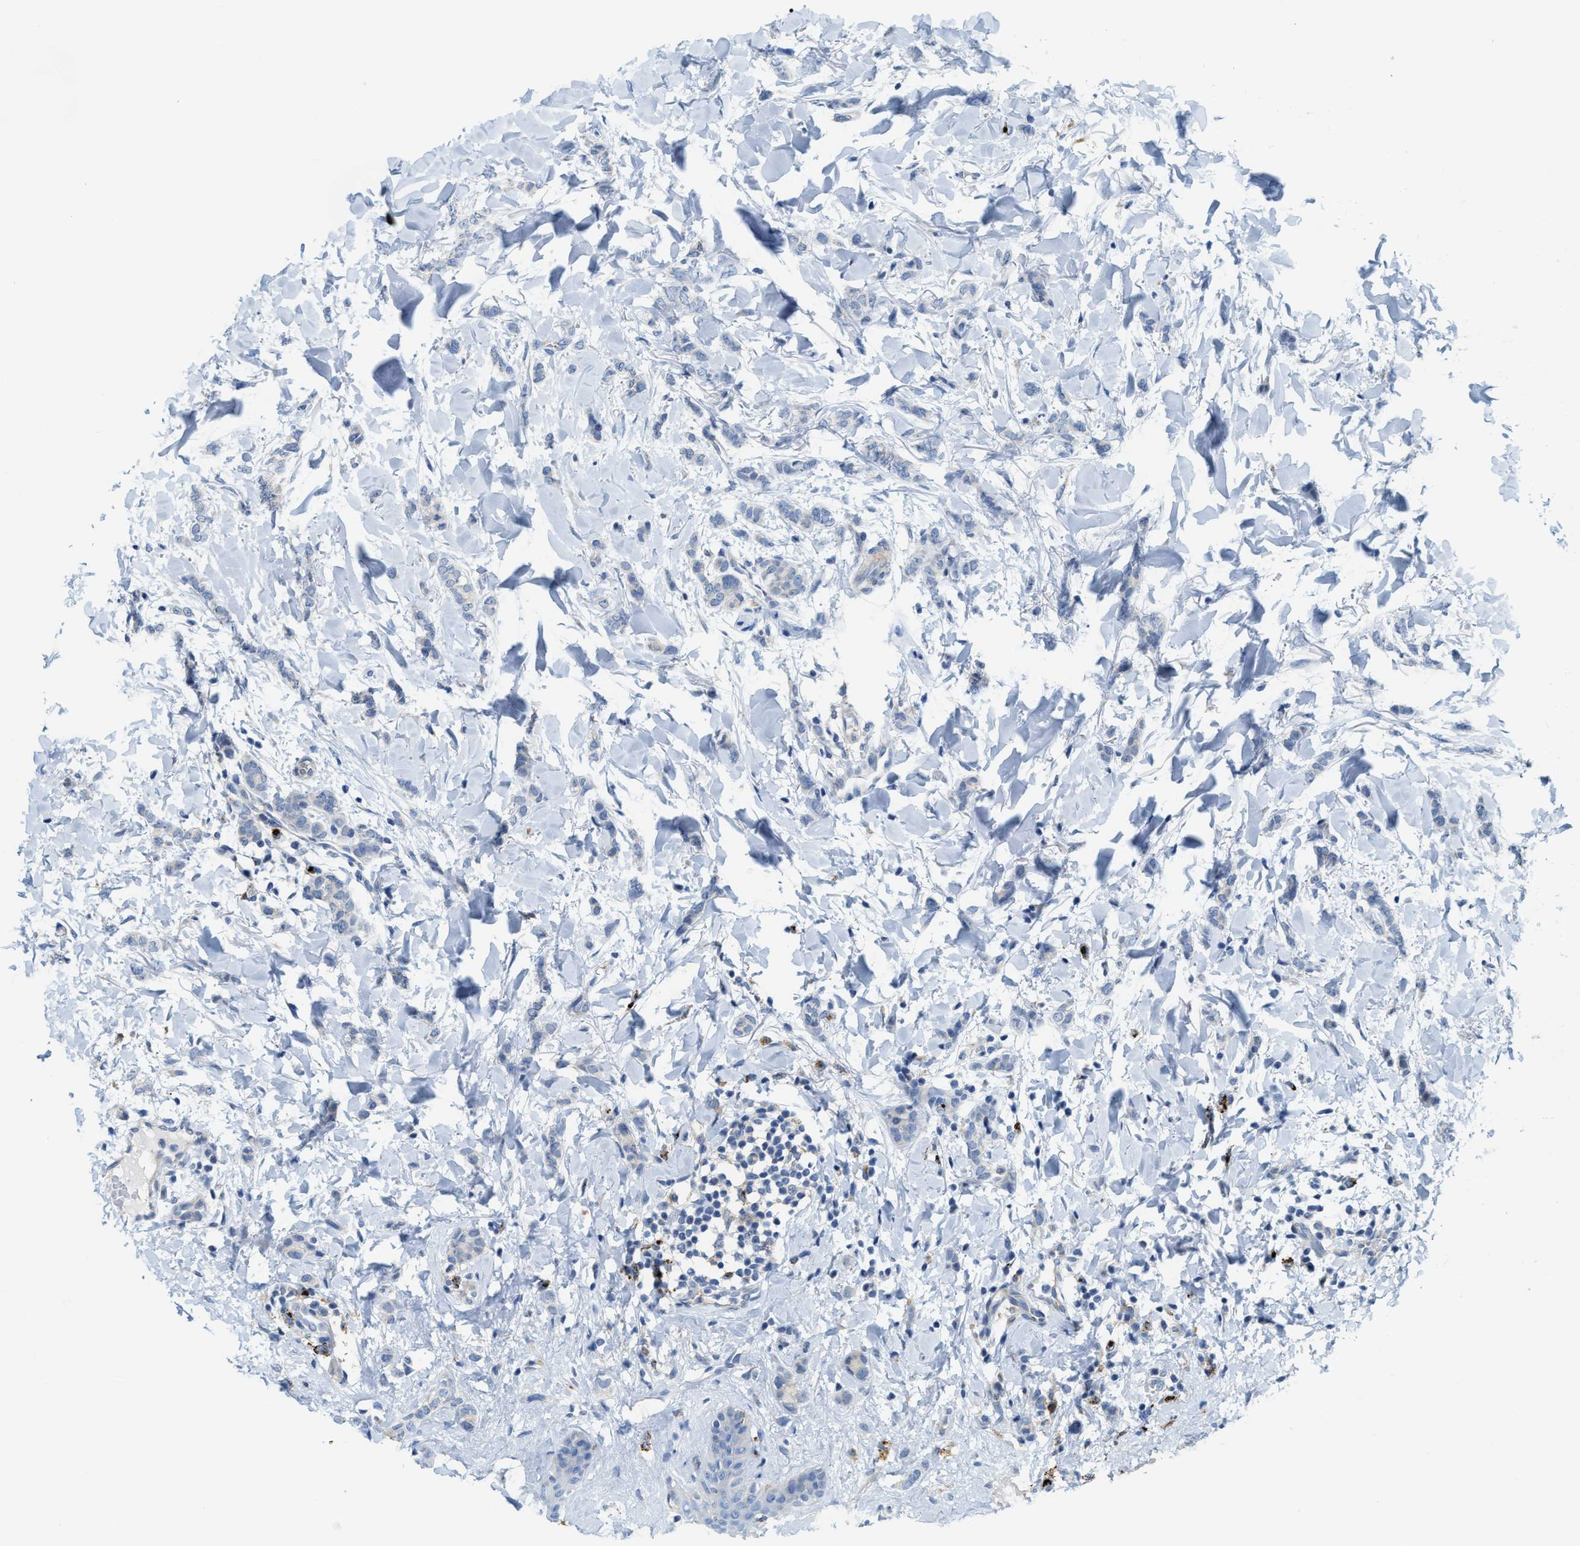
{"staining": {"intensity": "negative", "quantity": "none", "location": "none"}, "tissue": "breast cancer", "cell_type": "Tumor cells", "image_type": "cancer", "snomed": [{"axis": "morphology", "description": "Lobular carcinoma"}, {"axis": "topography", "description": "Skin"}, {"axis": "topography", "description": "Breast"}], "caption": "A histopathology image of lobular carcinoma (breast) stained for a protein demonstrates no brown staining in tumor cells. (Brightfield microscopy of DAB IHC at high magnification).", "gene": "KLHDC10", "patient": {"sex": "female", "age": 46}}